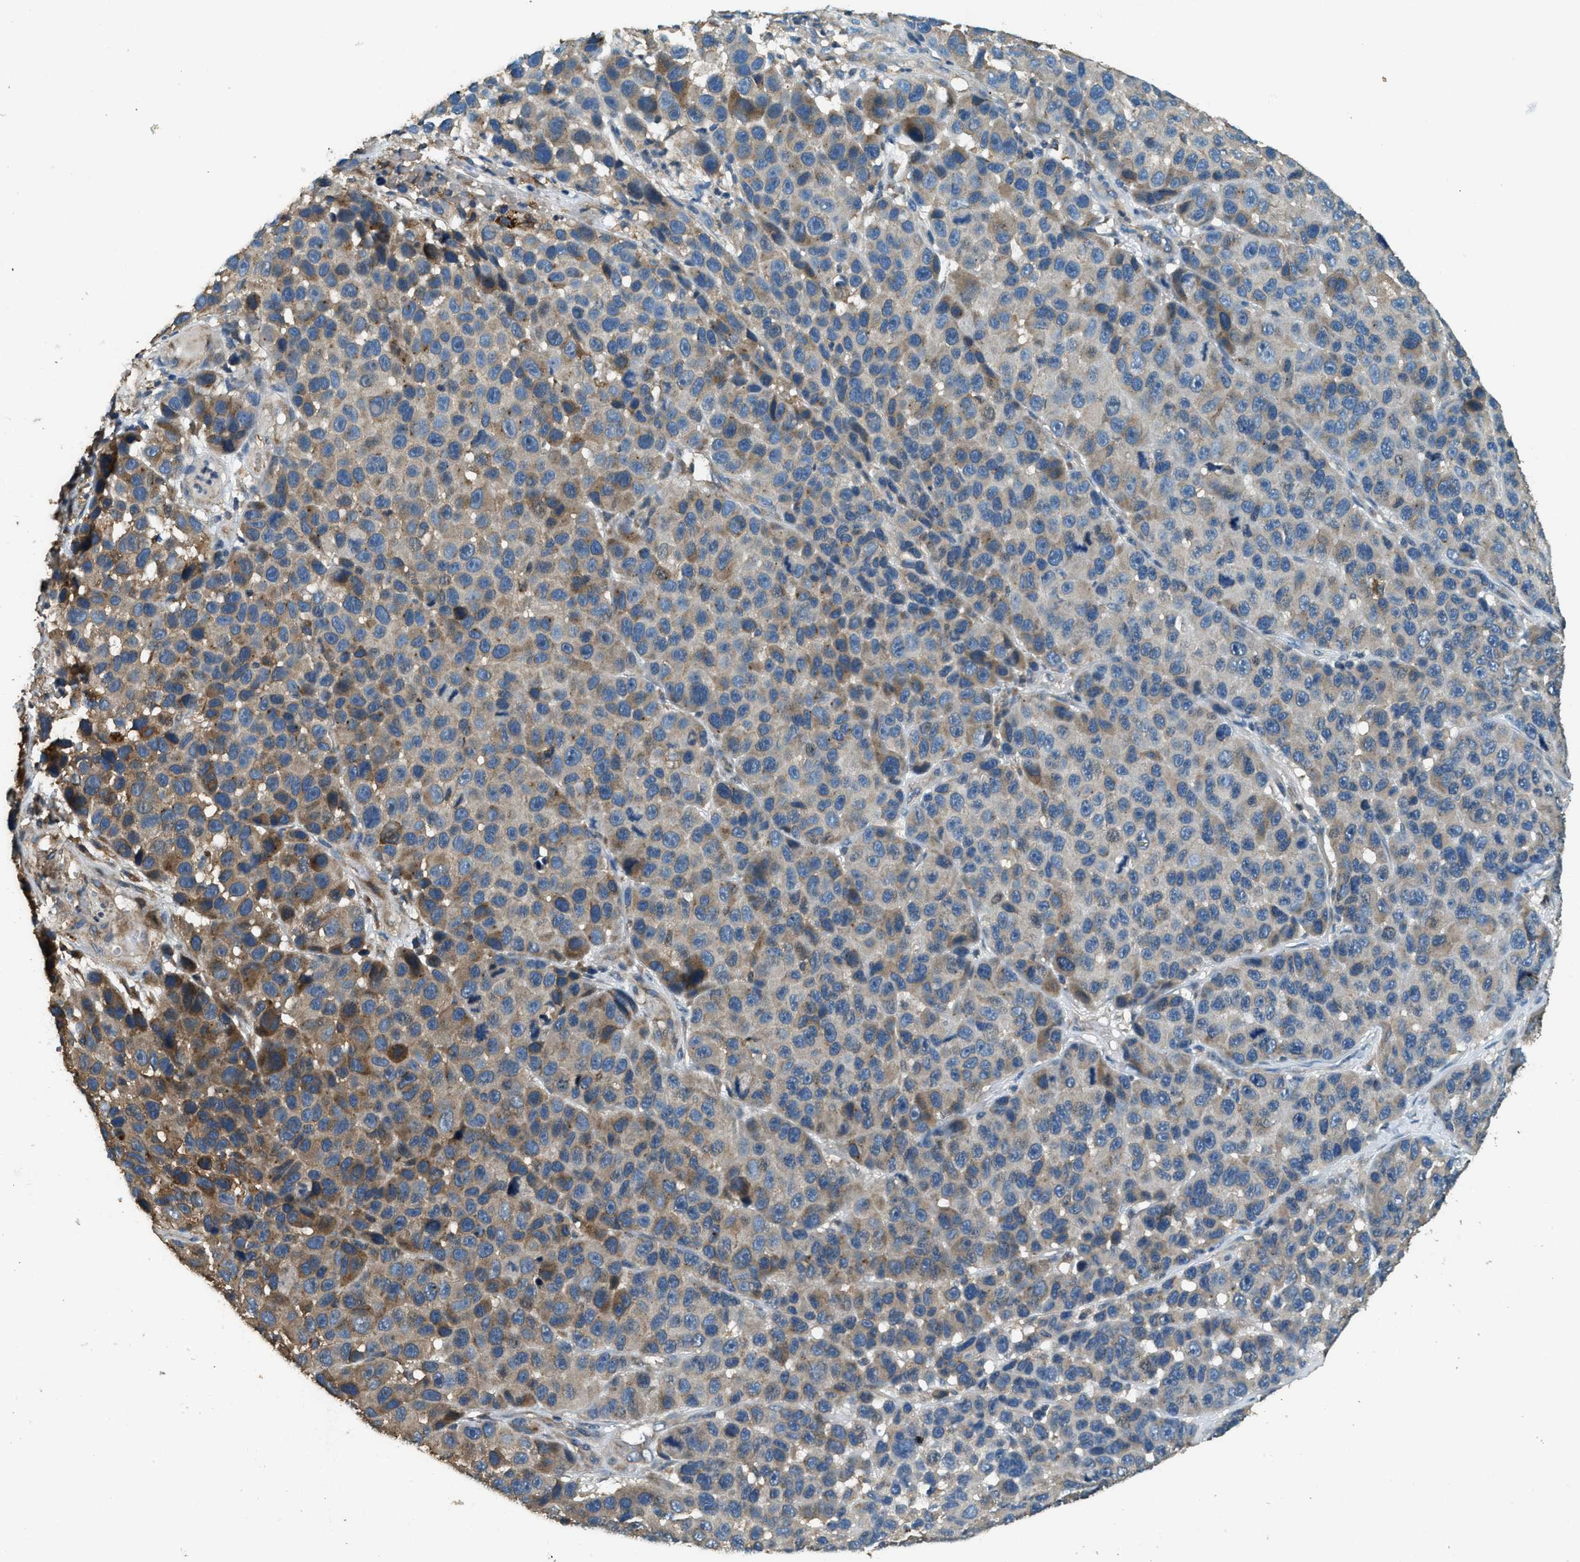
{"staining": {"intensity": "moderate", "quantity": "25%-75%", "location": "cytoplasmic/membranous"}, "tissue": "melanoma", "cell_type": "Tumor cells", "image_type": "cancer", "snomed": [{"axis": "morphology", "description": "Malignant melanoma, NOS"}, {"axis": "topography", "description": "Skin"}], "caption": "Tumor cells display moderate cytoplasmic/membranous expression in approximately 25%-75% of cells in malignant melanoma.", "gene": "ERGIC1", "patient": {"sex": "male", "age": 53}}